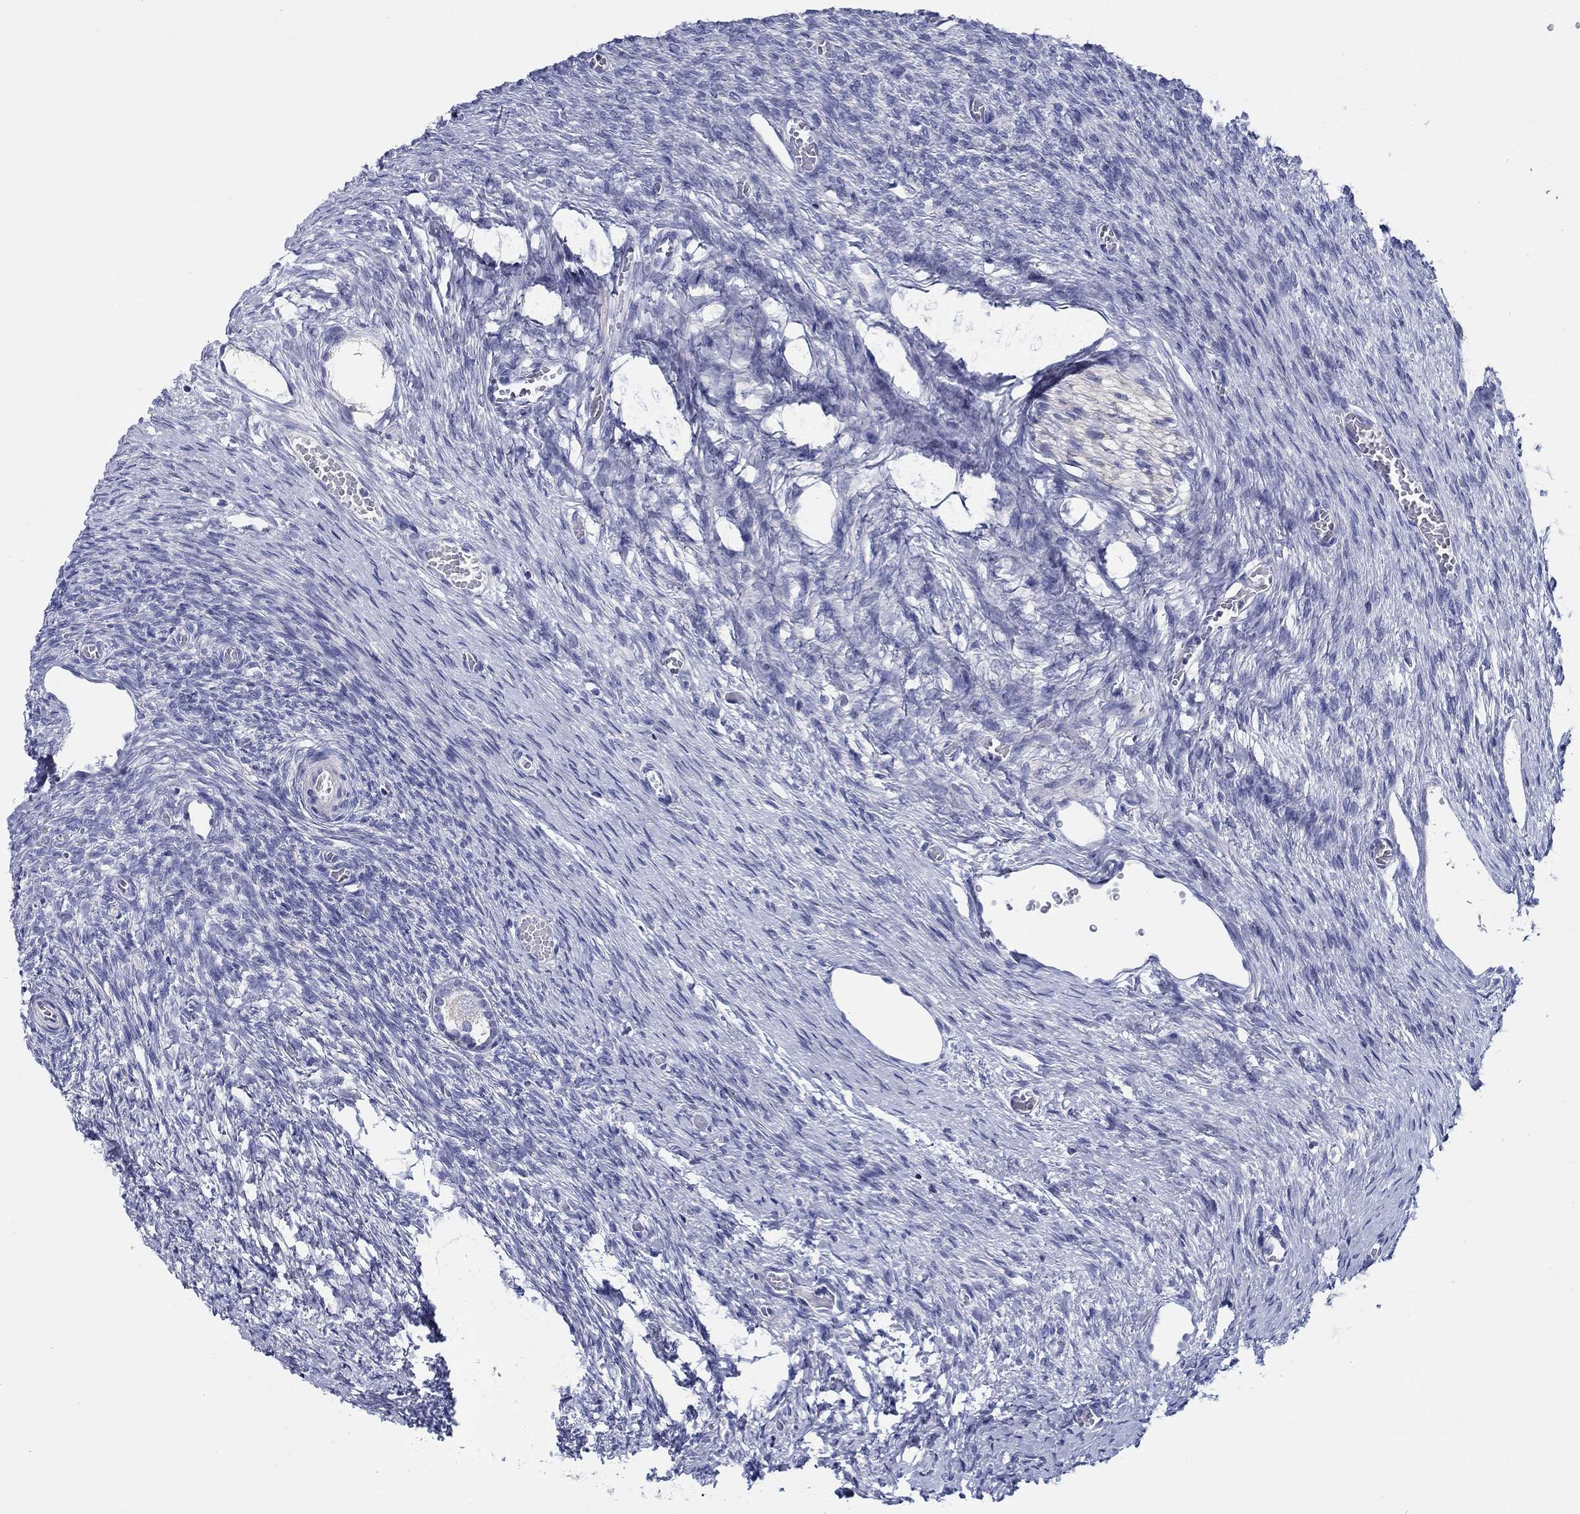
{"staining": {"intensity": "negative", "quantity": "none", "location": "none"}, "tissue": "ovary", "cell_type": "Follicle cells", "image_type": "normal", "snomed": [{"axis": "morphology", "description": "Normal tissue, NOS"}, {"axis": "topography", "description": "Ovary"}], "caption": "Immunohistochemical staining of normal human ovary reveals no significant expression in follicle cells. The staining was performed using DAB to visualize the protein expression in brown, while the nuclei were stained in blue with hematoxylin (Magnification: 20x).", "gene": "RAP1GAP", "patient": {"sex": "female", "age": 27}}